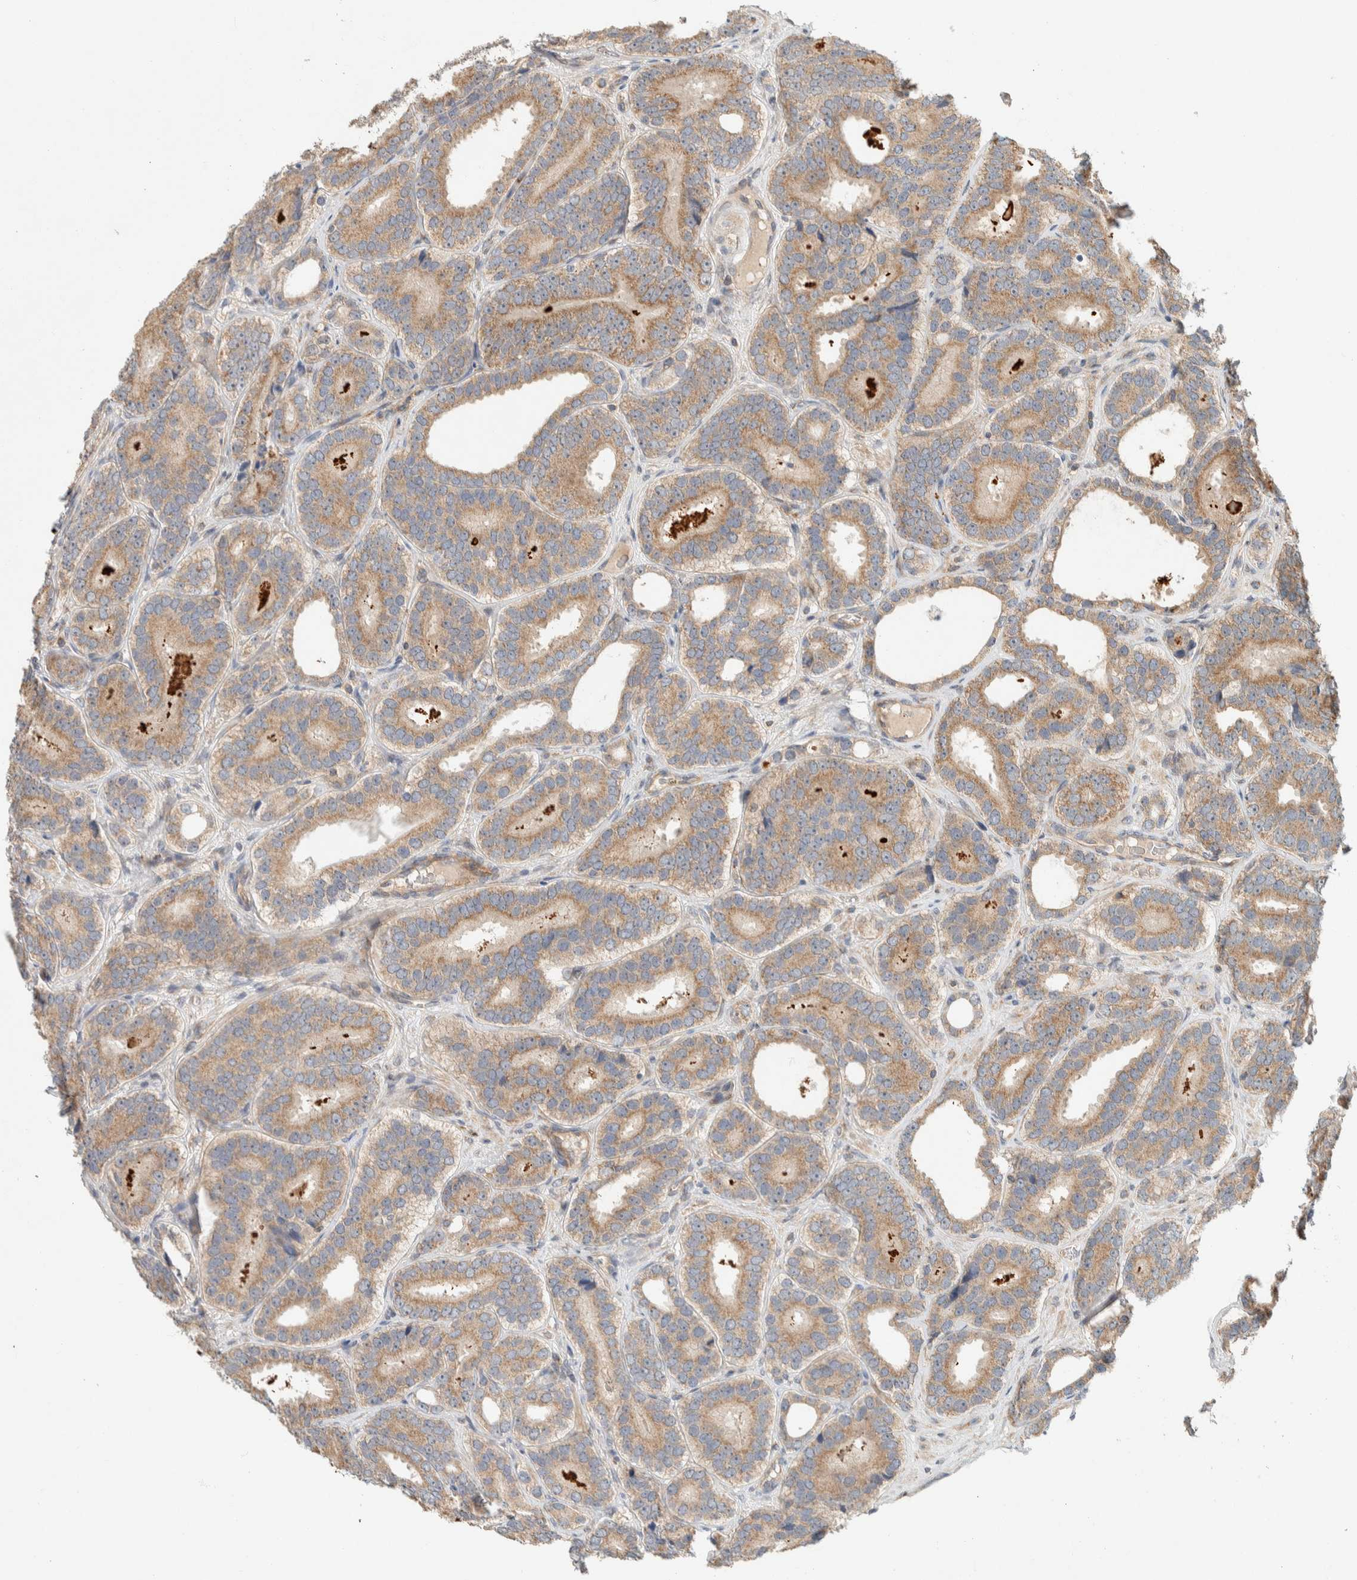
{"staining": {"intensity": "weak", "quantity": ">75%", "location": "cytoplasmic/membranous"}, "tissue": "prostate cancer", "cell_type": "Tumor cells", "image_type": "cancer", "snomed": [{"axis": "morphology", "description": "Adenocarcinoma, High grade"}, {"axis": "topography", "description": "Prostate"}], "caption": "Immunohistochemical staining of human prostate adenocarcinoma (high-grade) displays low levels of weak cytoplasmic/membranous expression in approximately >75% of tumor cells.", "gene": "KIF9", "patient": {"sex": "male", "age": 56}}